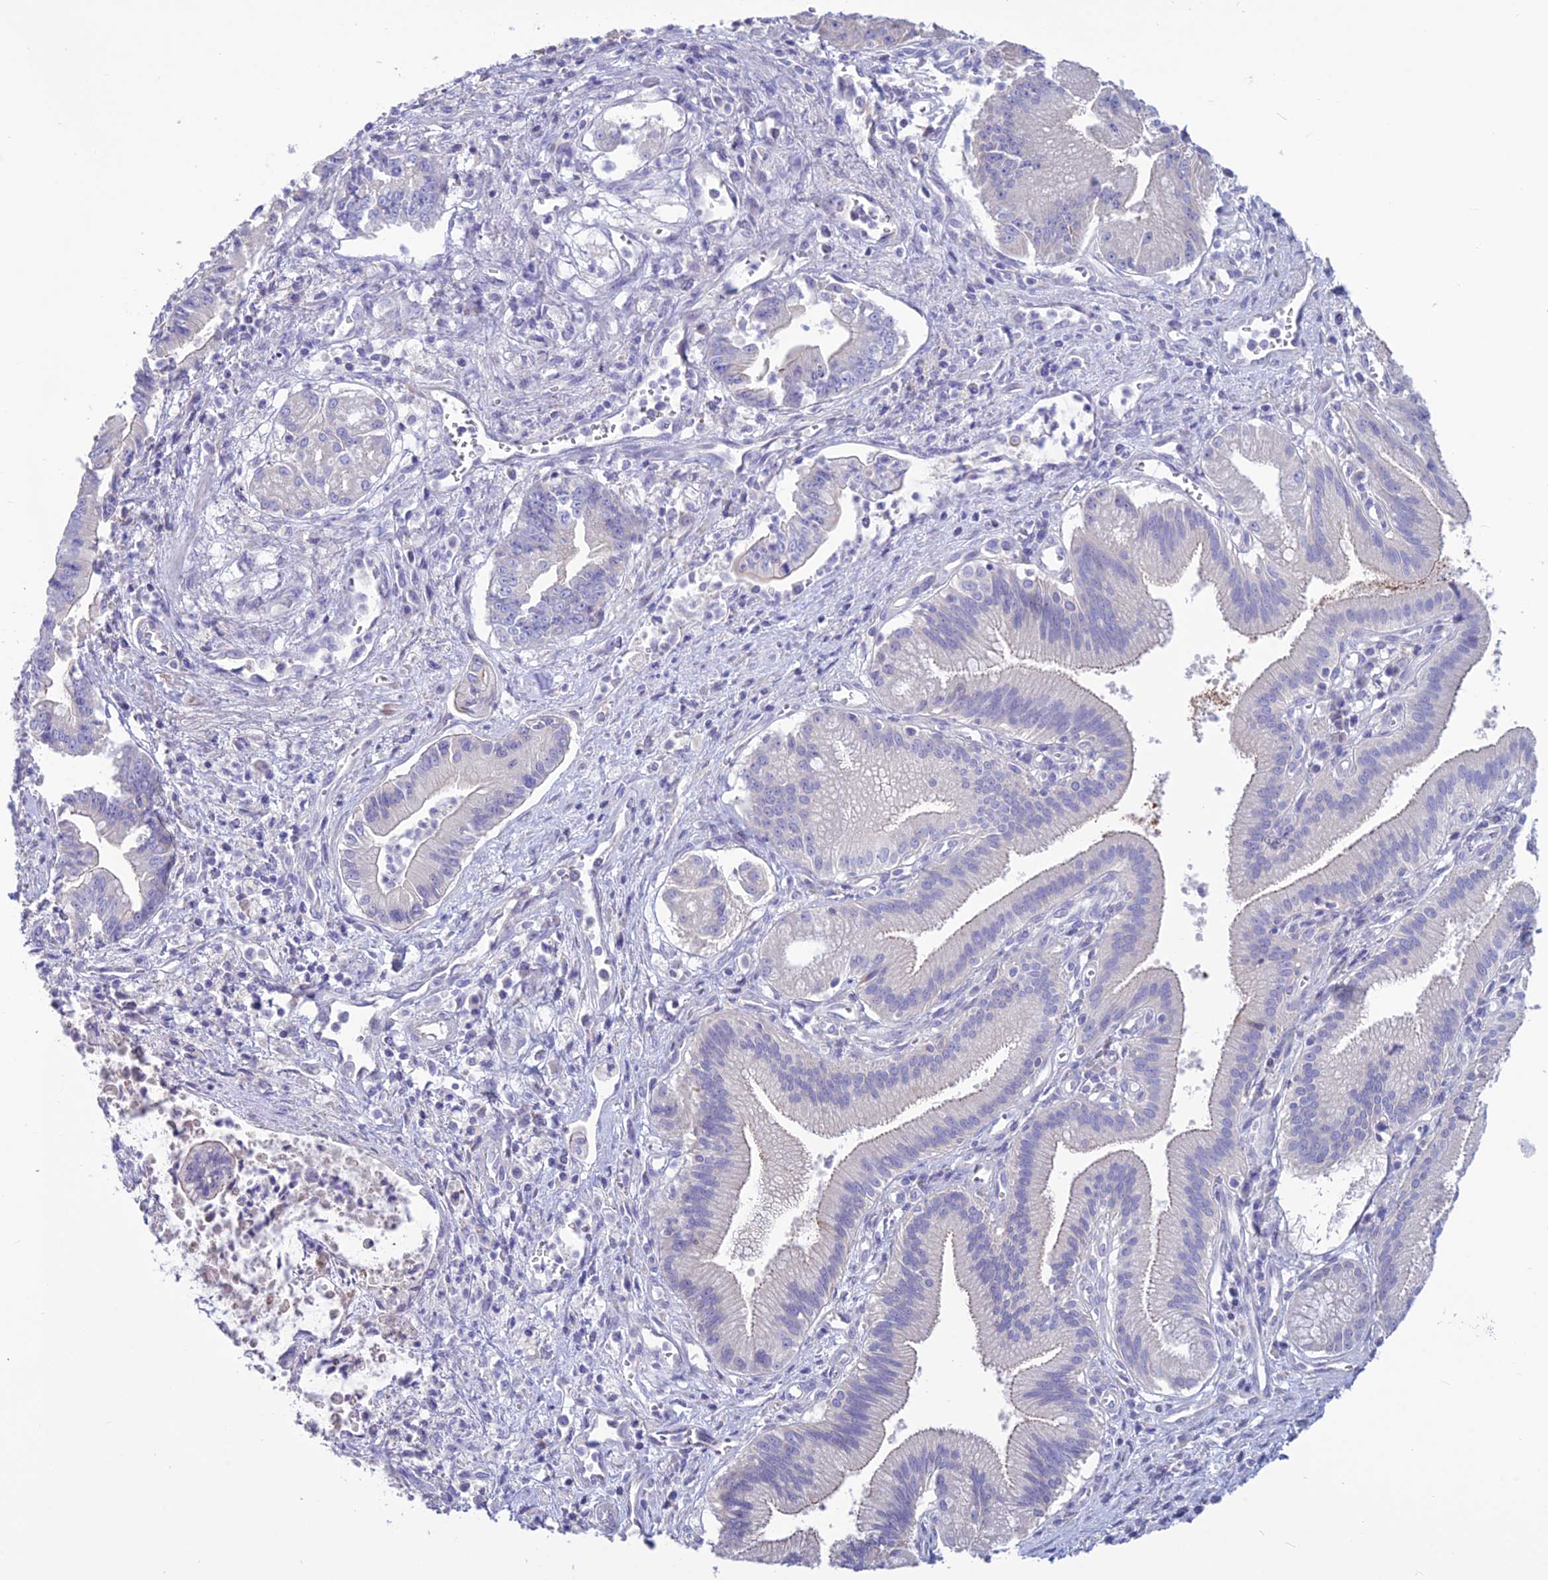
{"staining": {"intensity": "negative", "quantity": "none", "location": "none"}, "tissue": "pancreatic cancer", "cell_type": "Tumor cells", "image_type": "cancer", "snomed": [{"axis": "morphology", "description": "Adenocarcinoma, NOS"}, {"axis": "topography", "description": "Pancreas"}], "caption": "Immunohistochemistry of pancreatic cancer (adenocarcinoma) displays no staining in tumor cells.", "gene": "BHMT2", "patient": {"sex": "male", "age": 78}}